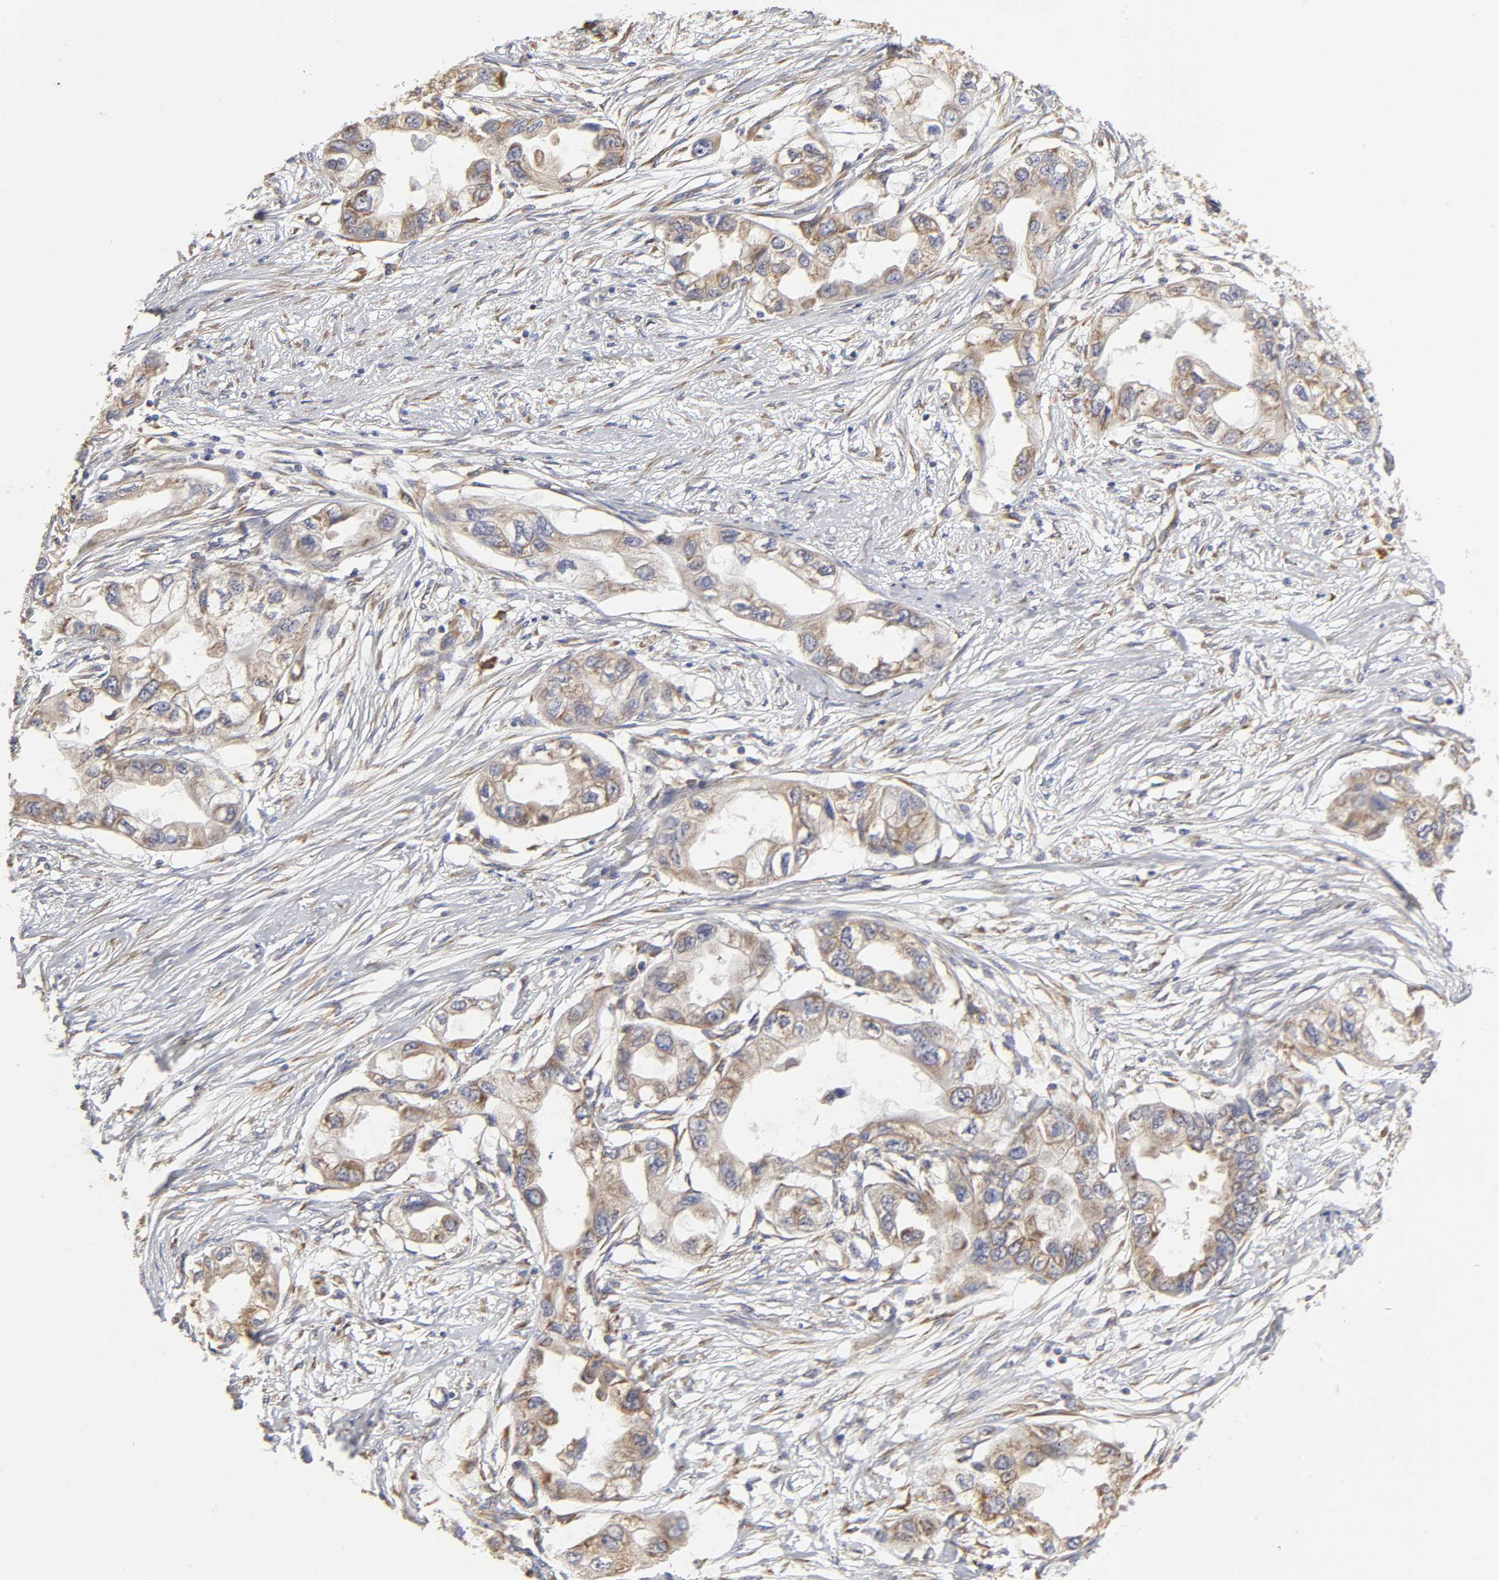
{"staining": {"intensity": "moderate", "quantity": ">75%", "location": "cytoplasmic/membranous"}, "tissue": "endometrial cancer", "cell_type": "Tumor cells", "image_type": "cancer", "snomed": [{"axis": "morphology", "description": "Adenocarcinoma, NOS"}, {"axis": "topography", "description": "Endometrium"}], "caption": "This photomicrograph demonstrates IHC staining of endometrial cancer (adenocarcinoma), with medium moderate cytoplasmic/membranous positivity in approximately >75% of tumor cells.", "gene": "RPL14", "patient": {"sex": "female", "age": 67}}